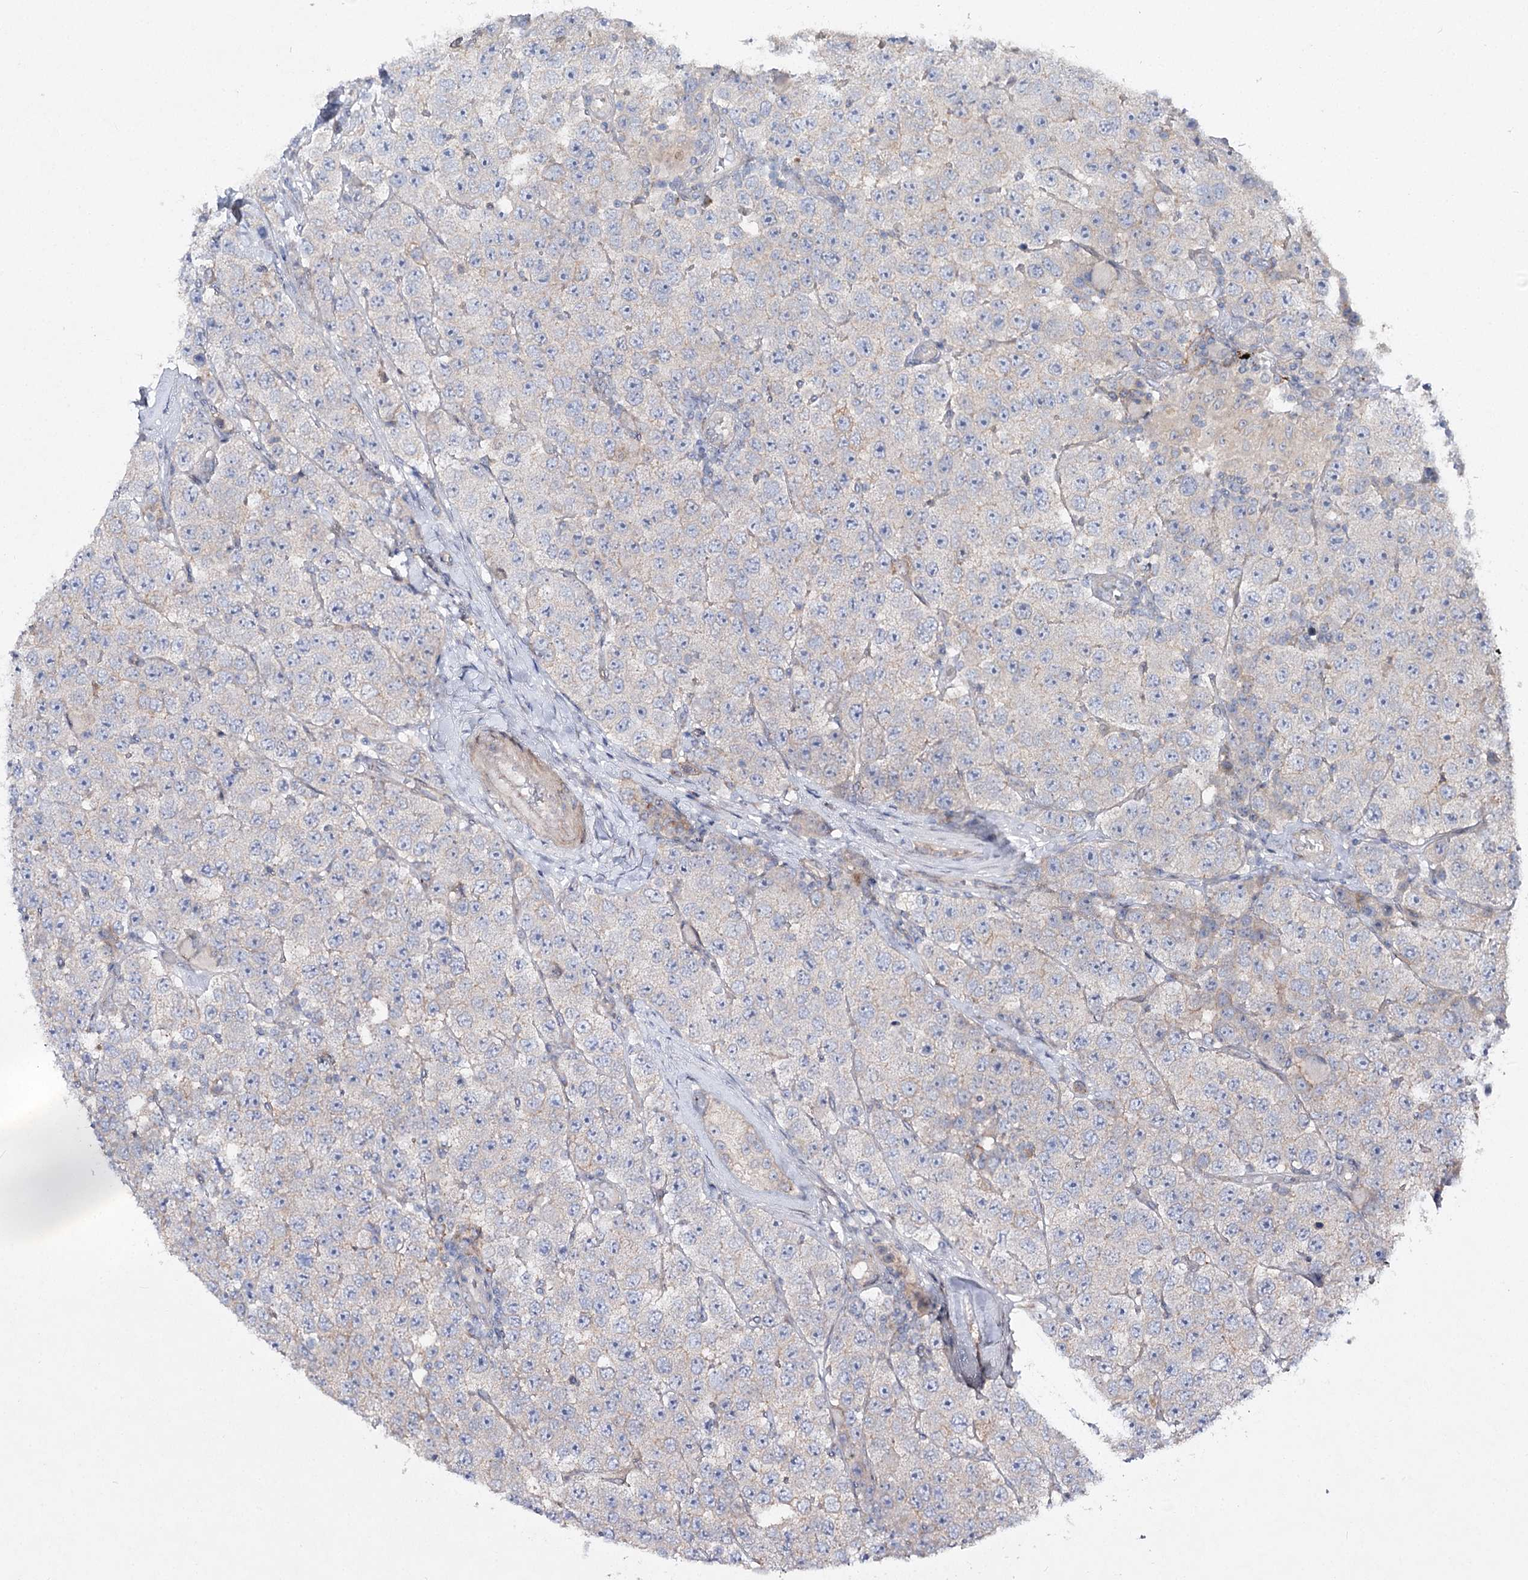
{"staining": {"intensity": "negative", "quantity": "none", "location": "none"}, "tissue": "testis cancer", "cell_type": "Tumor cells", "image_type": "cancer", "snomed": [{"axis": "morphology", "description": "Seminoma, NOS"}, {"axis": "topography", "description": "Testis"}], "caption": "Protein analysis of testis seminoma exhibits no significant expression in tumor cells.", "gene": "SH3BP5L", "patient": {"sex": "male", "age": 28}}